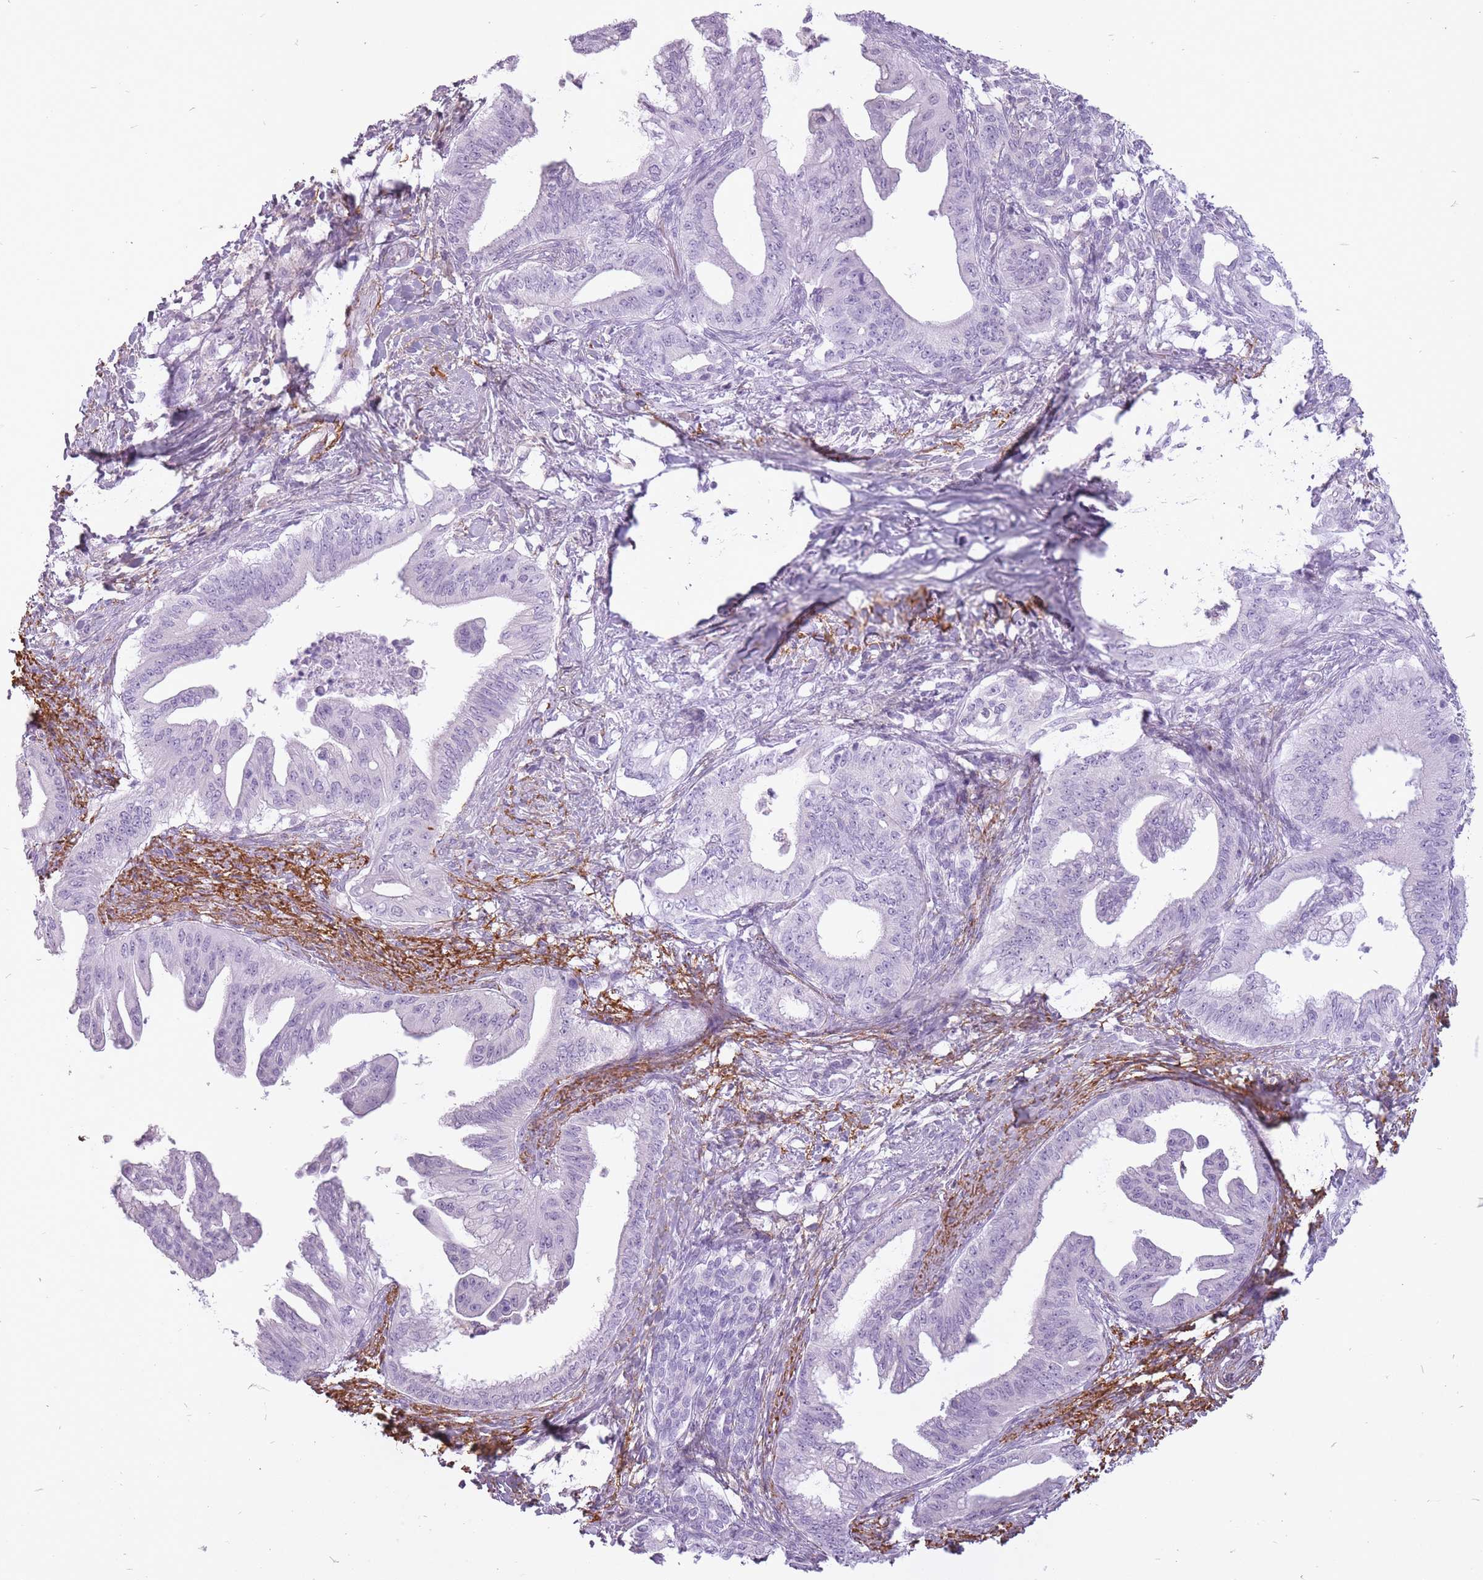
{"staining": {"intensity": "negative", "quantity": "none", "location": "none"}, "tissue": "pancreatic cancer", "cell_type": "Tumor cells", "image_type": "cancer", "snomed": [{"axis": "morphology", "description": "Adenocarcinoma, NOS"}, {"axis": "topography", "description": "Pancreas"}], "caption": "Immunohistochemistry (IHC) histopathology image of human pancreatic cancer (adenocarcinoma) stained for a protein (brown), which exhibits no positivity in tumor cells.", "gene": "RFX4", "patient": {"sex": "male", "age": 58}}